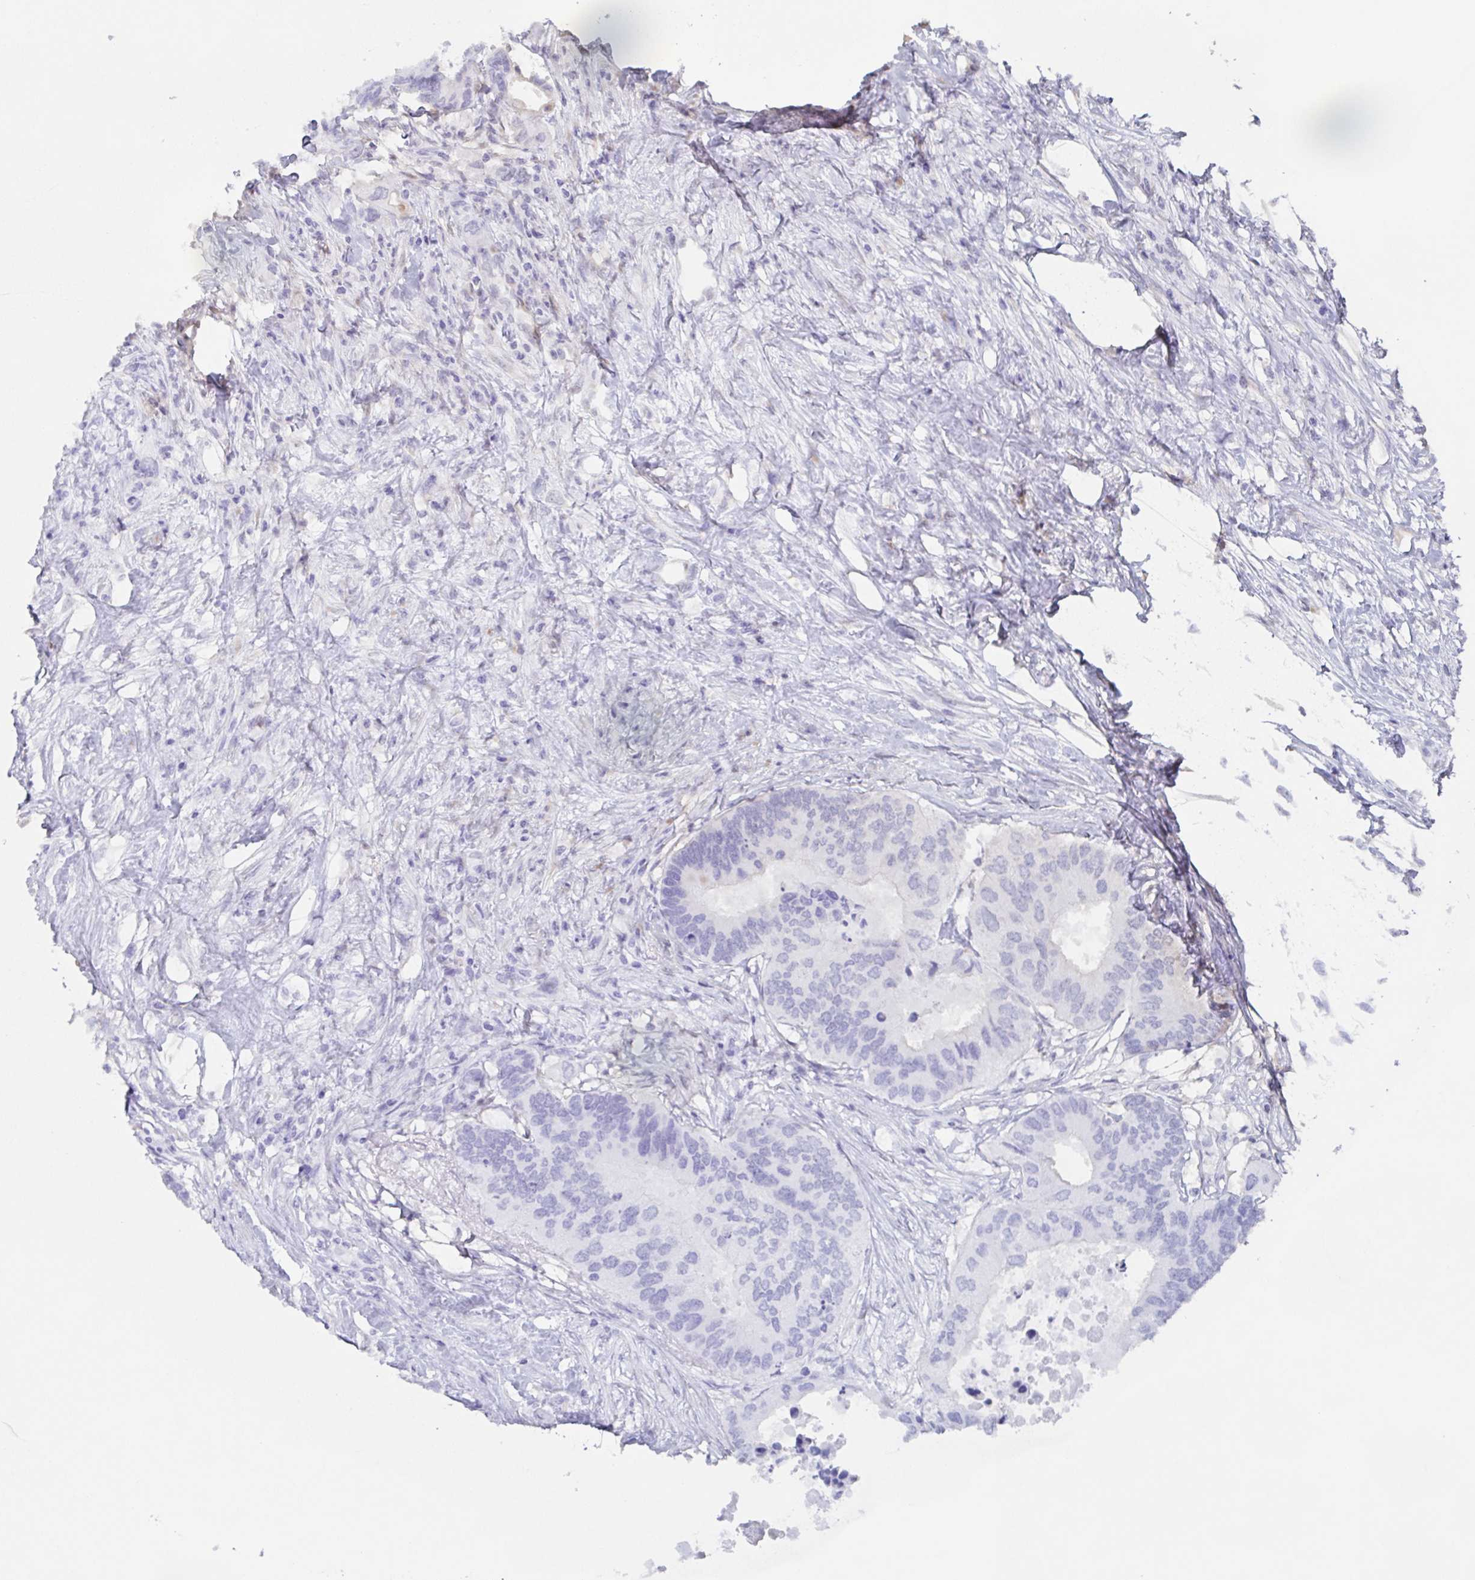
{"staining": {"intensity": "negative", "quantity": "none", "location": "none"}, "tissue": "colorectal cancer", "cell_type": "Tumor cells", "image_type": "cancer", "snomed": [{"axis": "morphology", "description": "Adenocarcinoma, NOS"}, {"axis": "topography", "description": "Colon"}], "caption": "This image is of colorectal adenocarcinoma stained with immunohistochemistry to label a protein in brown with the nuclei are counter-stained blue. There is no staining in tumor cells.", "gene": "POU2F3", "patient": {"sex": "male", "age": 71}}